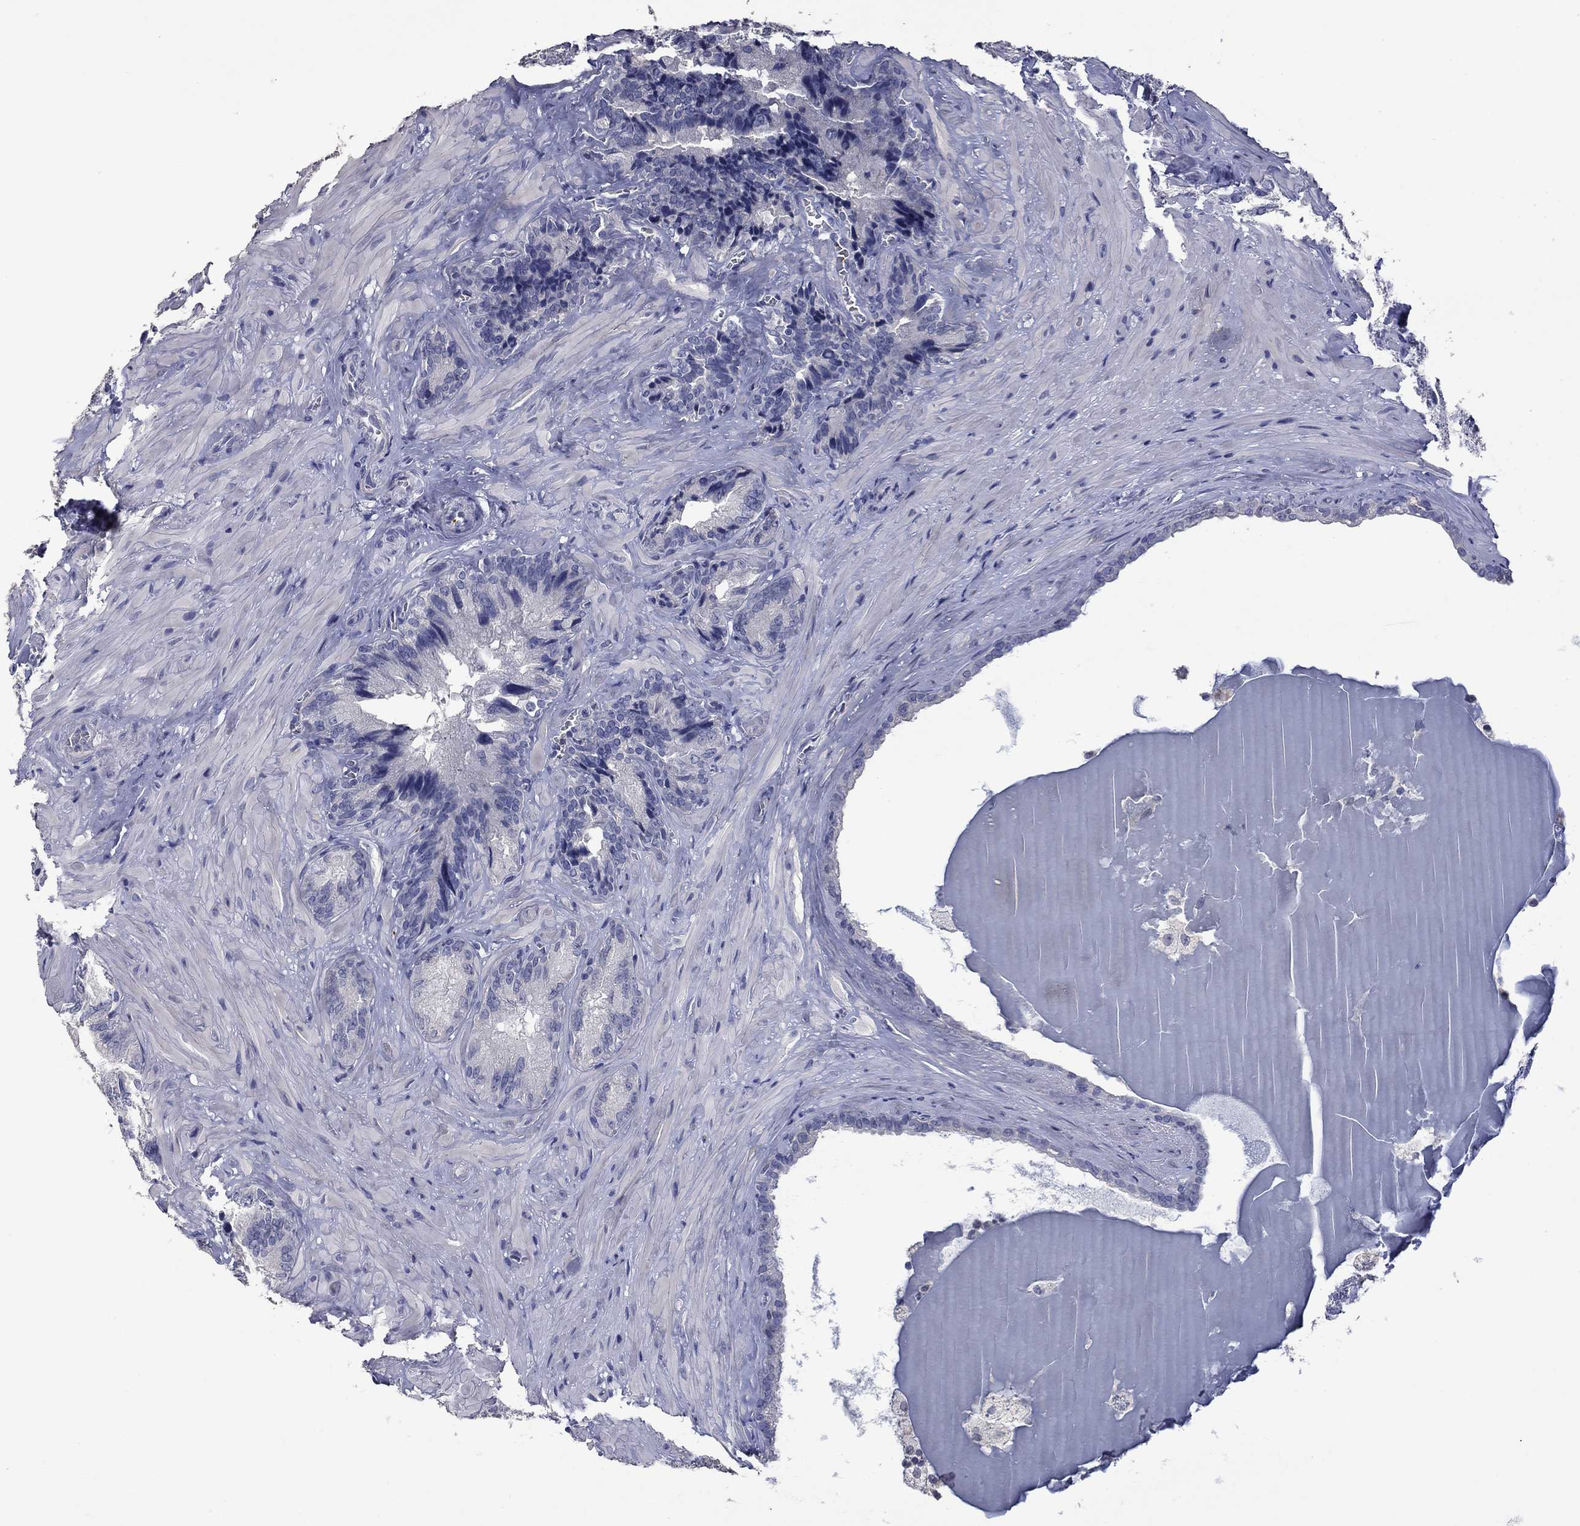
{"staining": {"intensity": "negative", "quantity": "none", "location": "none"}, "tissue": "seminal vesicle", "cell_type": "Glandular cells", "image_type": "normal", "snomed": [{"axis": "morphology", "description": "Normal tissue, NOS"}, {"axis": "topography", "description": "Seminal veicle"}], "caption": "Immunohistochemistry (IHC) of benign seminal vesicle demonstrates no expression in glandular cells.", "gene": "PLEK", "patient": {"sex": "male", "age": 72}}